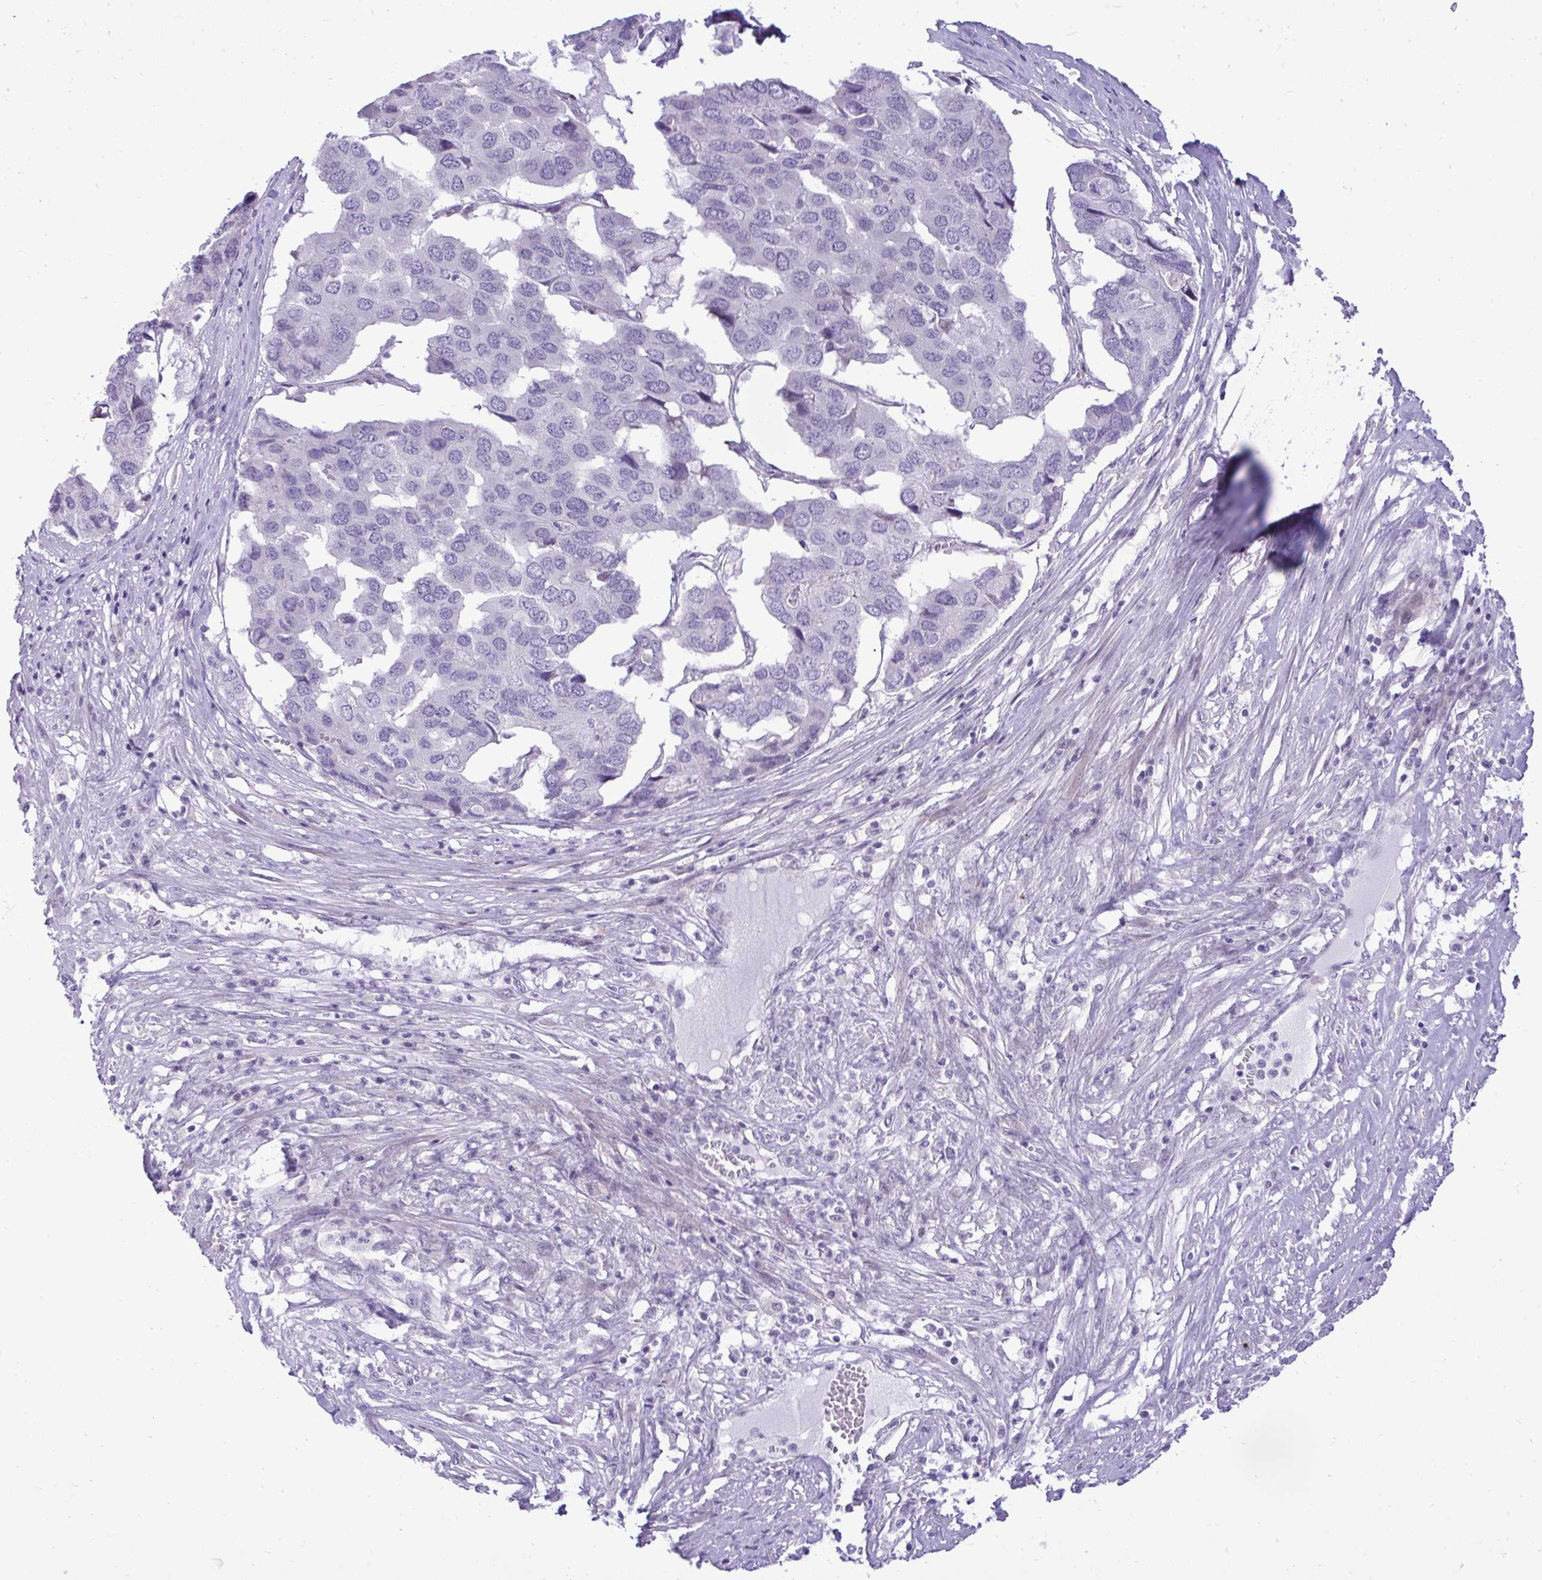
{"staining": {"intensity": "negative", "quantity": "none", "location": "none"}, "tissue": "pancreatic cancer", "cell_type": "Tumor cells", "image_type": "cancer", "snomed": [{"axis": "morphology", "description": "Adenocarcinoma, NOS"}, {"axis": "topography", "description": "Pancreas"}], "caption": "An immunohistochemistry photomicrograph of pancreatic cancer is shown. There is no staining in tumor cells of pancreatic cancer. The staining is performed using DAB brown chromogen with nuclei counter-stained in using hematoxylin.", "gene": "SPAG1", "patient": {"sex": "male", "age": 50}}